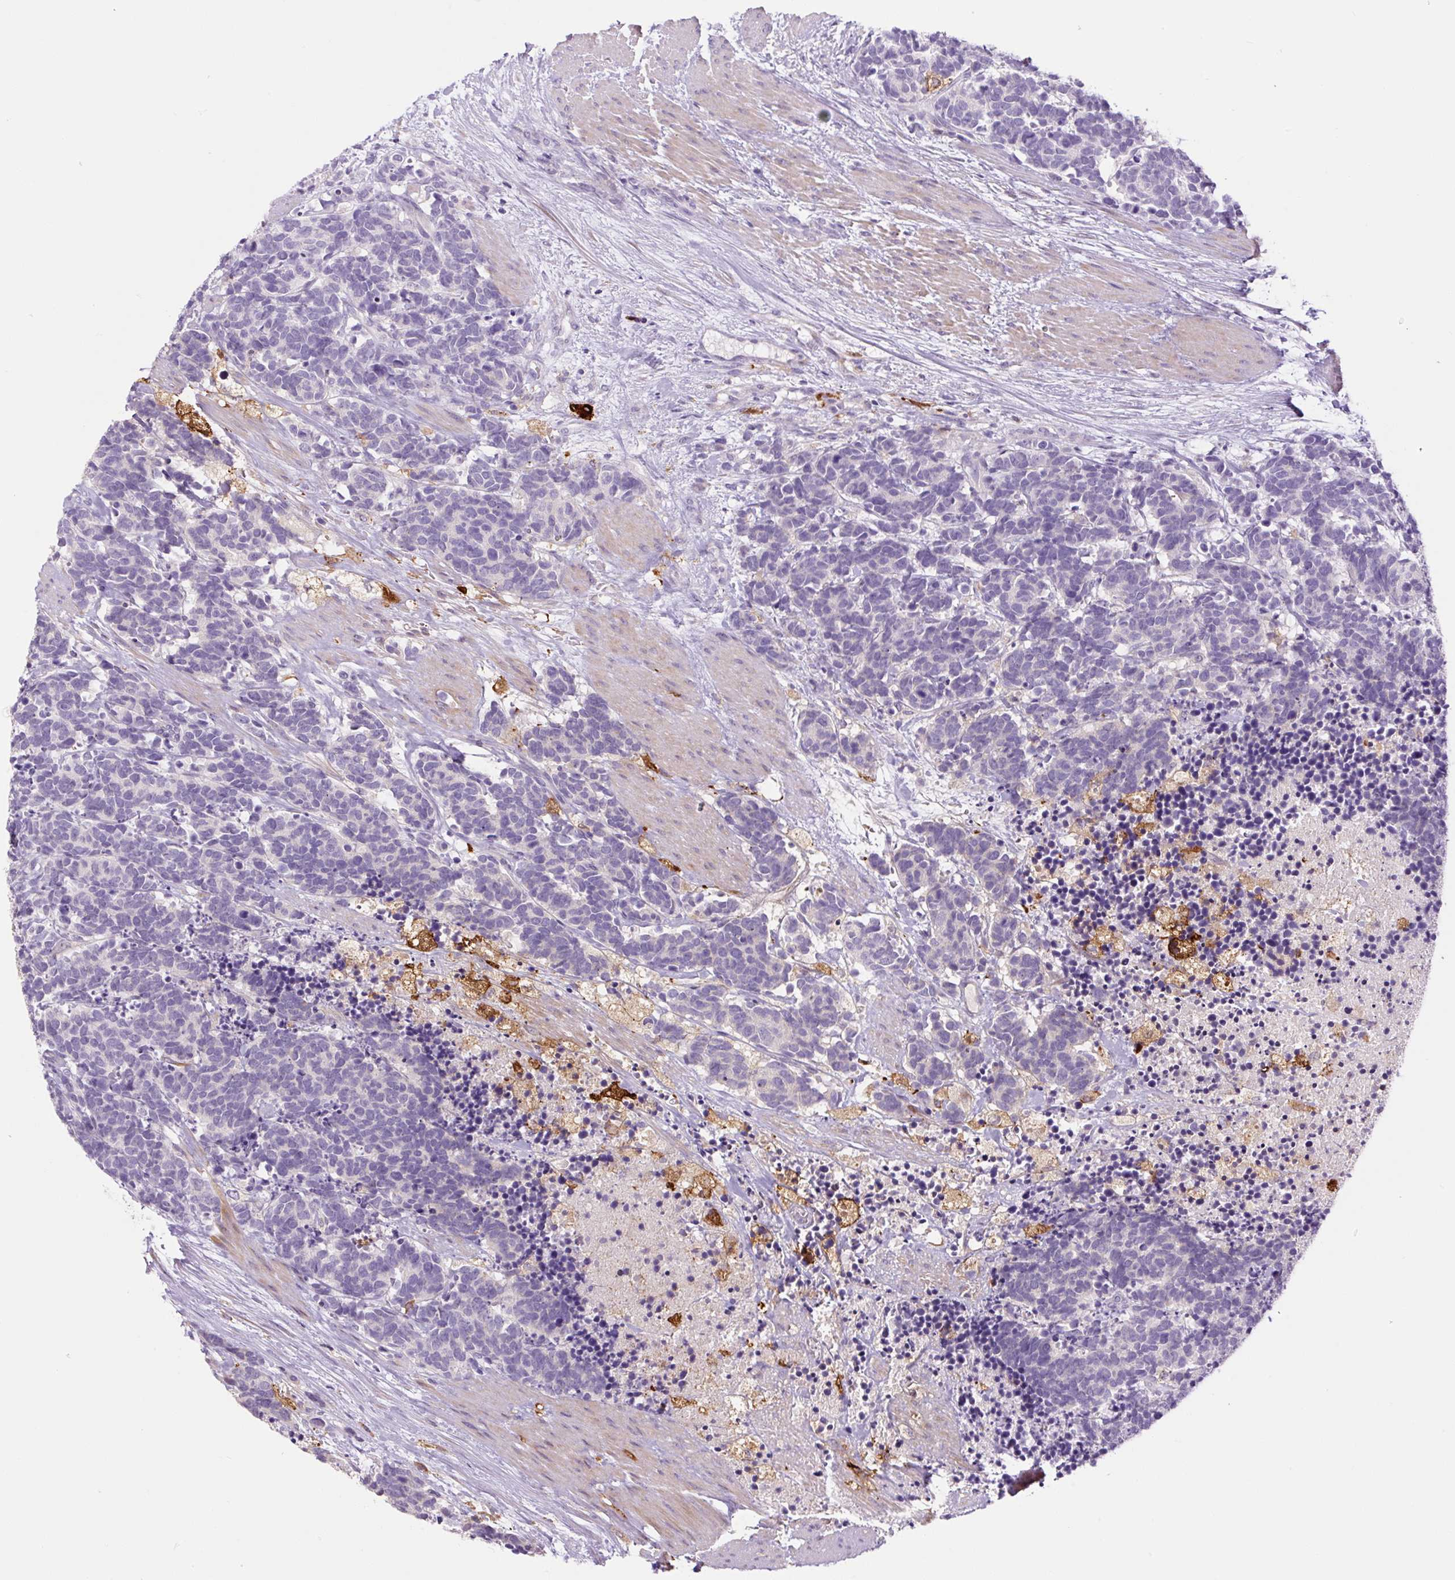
{"staining": {"intensity": "negative", "quantity": "none", "location": "none"}, "tissue": "carcinoid", "cell_type": "Tumor cells", "image_type": "cancer", "snomed": [{"axis": "morphology", "description": "Carcinoma, NOS"}, {"axis": "morphology", "description": "Carcinoid, malignant, NOS"}, {"axis": "topography", "description": "Prostate"}], "caption": "Tumor cells show no significant protein expression in carcinoma.", "gene": "FUT10", "patient": {"sex": "male", "age": 57}}